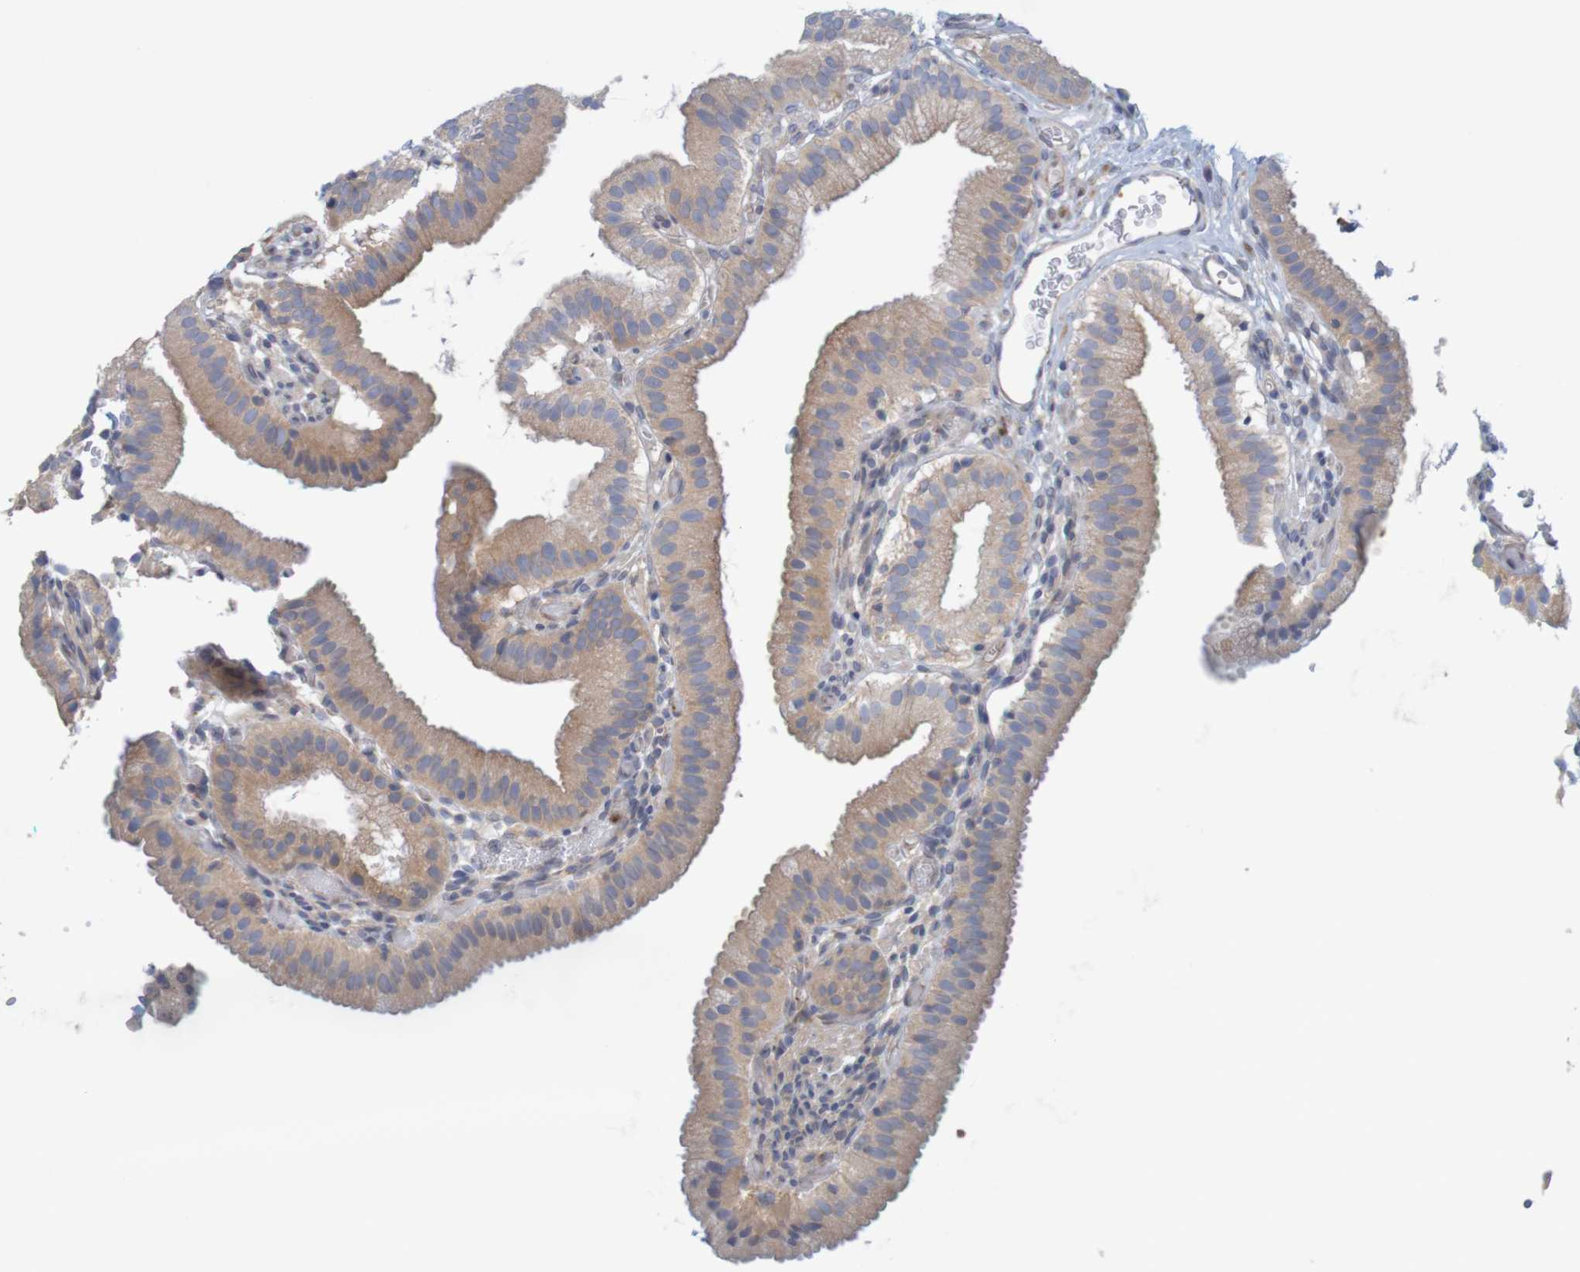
{"staining": {"intensity": "weak", "quantity": ">75%", "location": "cytoplasmic/membranous"}, "tissue": "gallbladder", "cell_type": "Glandular cells", "image_type": "normal", "snomed": [{"axis": "morphology", "description": "Normal tissue, NOS"}, {"axis": "topography", "description": "Gallbladder"}], "caption": "A high-resolution micrograph shows immunohistochemistry staining of benign gallbladder, which exhibits weak cytoplasmic/membranous staining in about >75% of glandular cells.", "gene": "KRT23", "patient": {"sex": "male", "age": 54}}